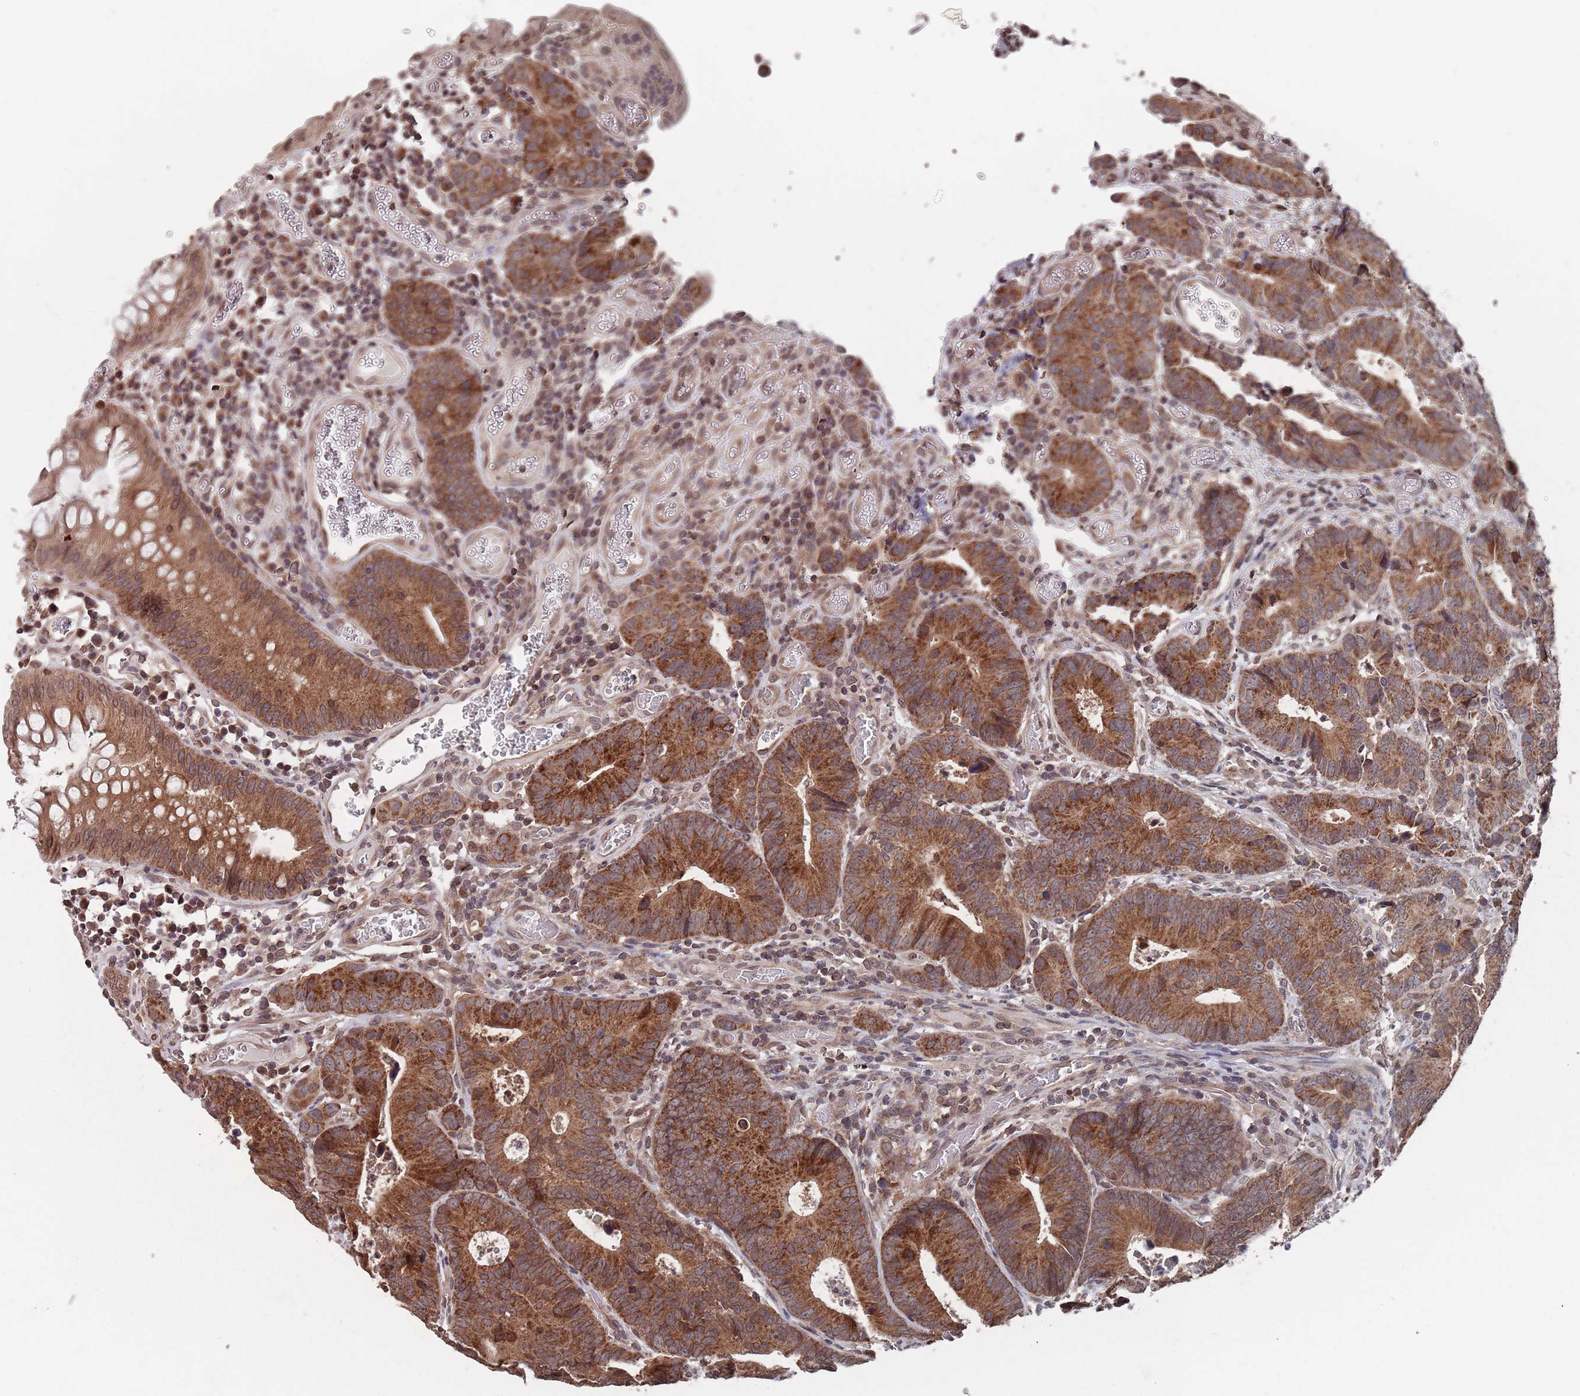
{"staining": {"intensity": "moderate", "quantity": ">75%", "location": "cytoplasmic/membranous"}, "tissue": "colorectal cancer", "cell_type": "Tumor cells", "image_type": "cancer", "snomed": [{"axis": "morphology", "description": "Adenocarcinoma, NOS"}, {"axis": "topography", "description": "Colon"}], "caption": "Immunohistochemical staining of human colorectal adenocarcinoma shows medium levels of moderate cytoplasmic/membranous expression in approximately >75% of tumor cells.", "gene": "SDHAF3", "patient": {"sex": "female", "age": 57}}